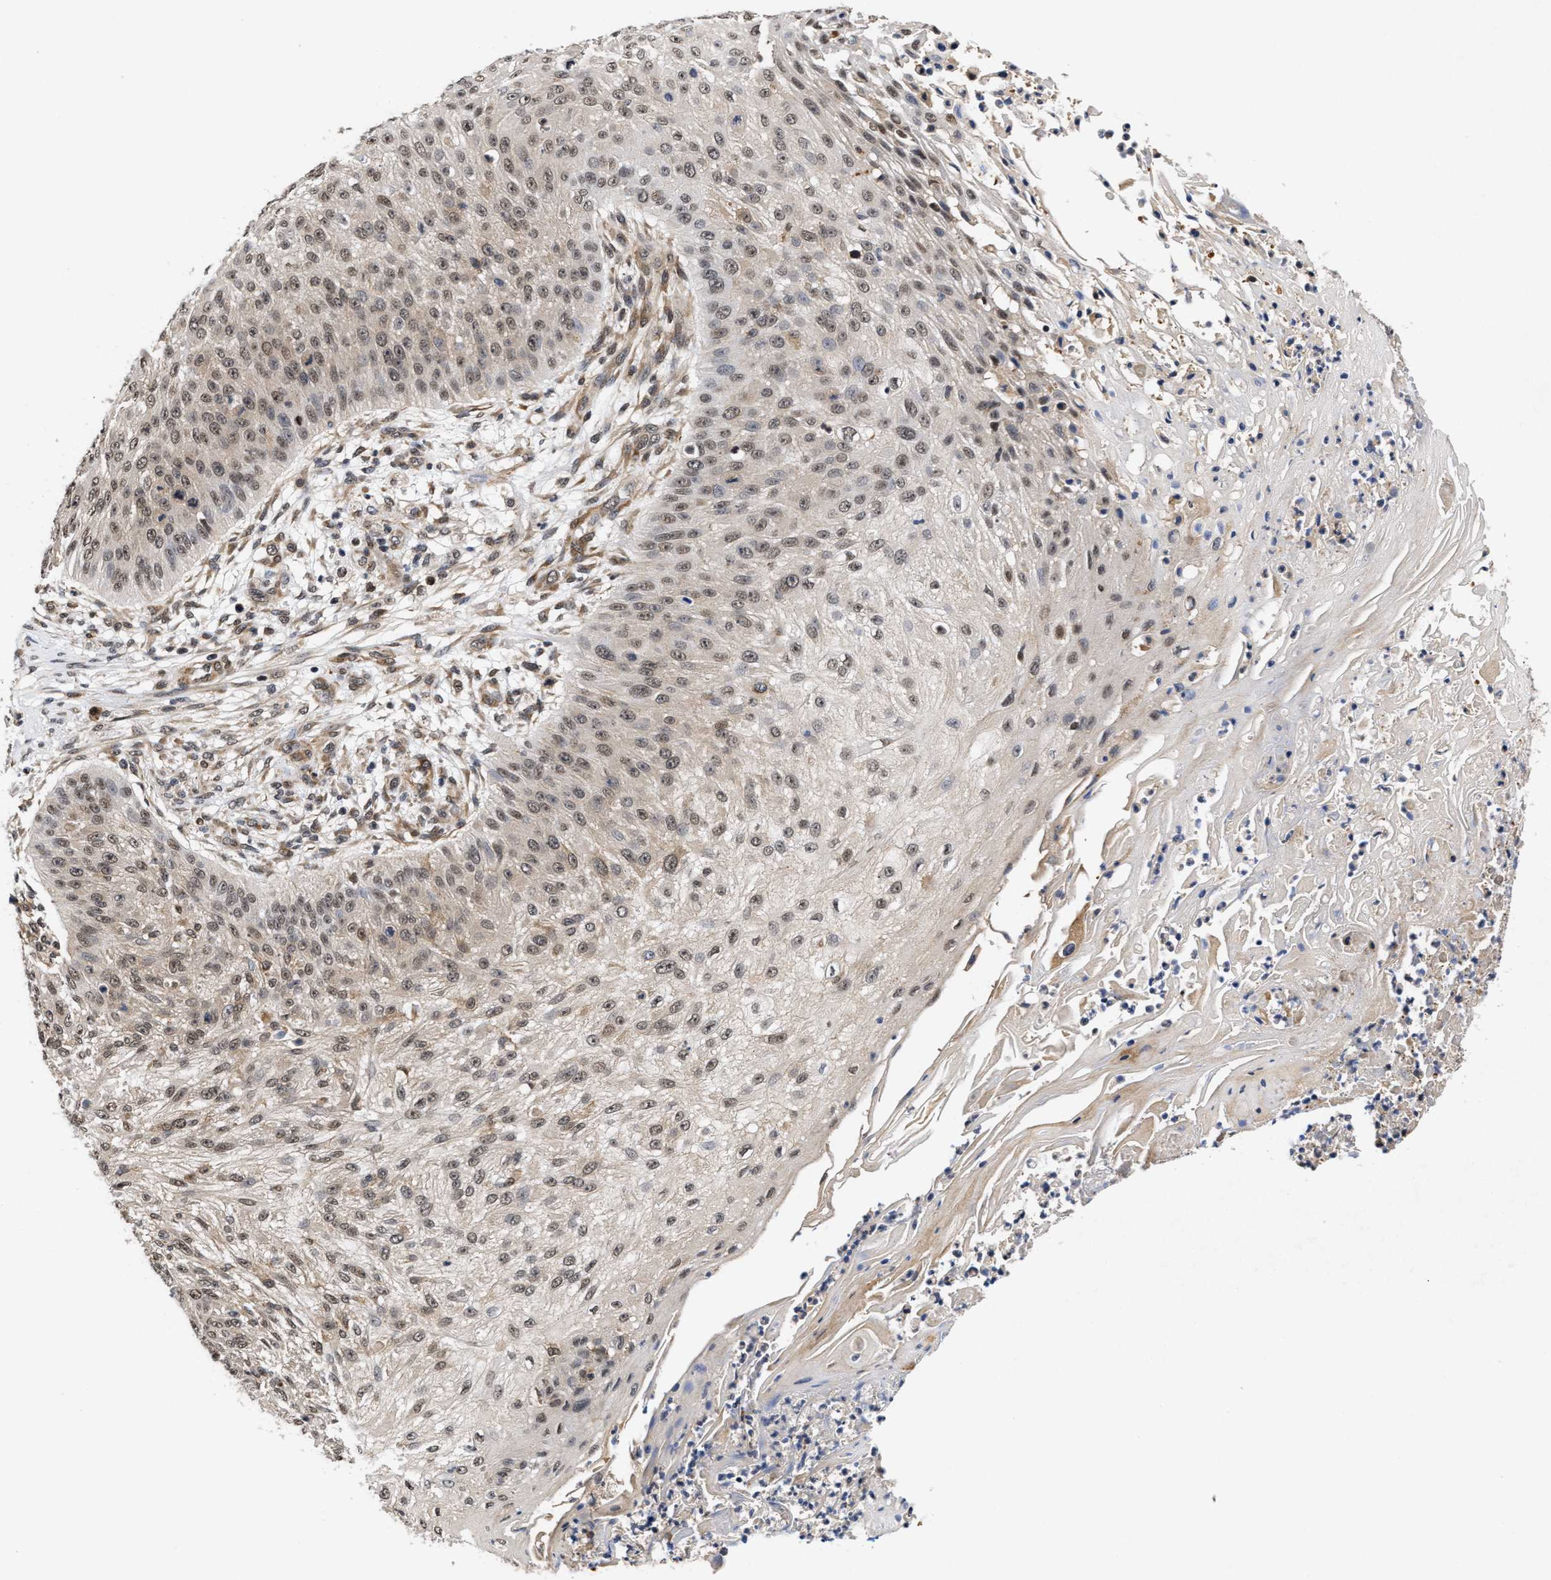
{"staining": {"intensity": "weak", "quantity": ">75%", "location": "nuclear"}, "tissue": "skin cancer", "cell_type": "Tumor cells", "image_type": "cancer", "snomed": [{"axis": "morphology", "description": "Squamous cell carcinoma, NOS"}, {"axis": "topography", "description": "Skin"}], "caption": "The micrograph displays a brown stain indicating the presence of a protein in the nuclear of tumor cells in skin squamous cell carcinoma.", "gene": "CLIP2", "patient": {"sex": "female", "age": 80}}